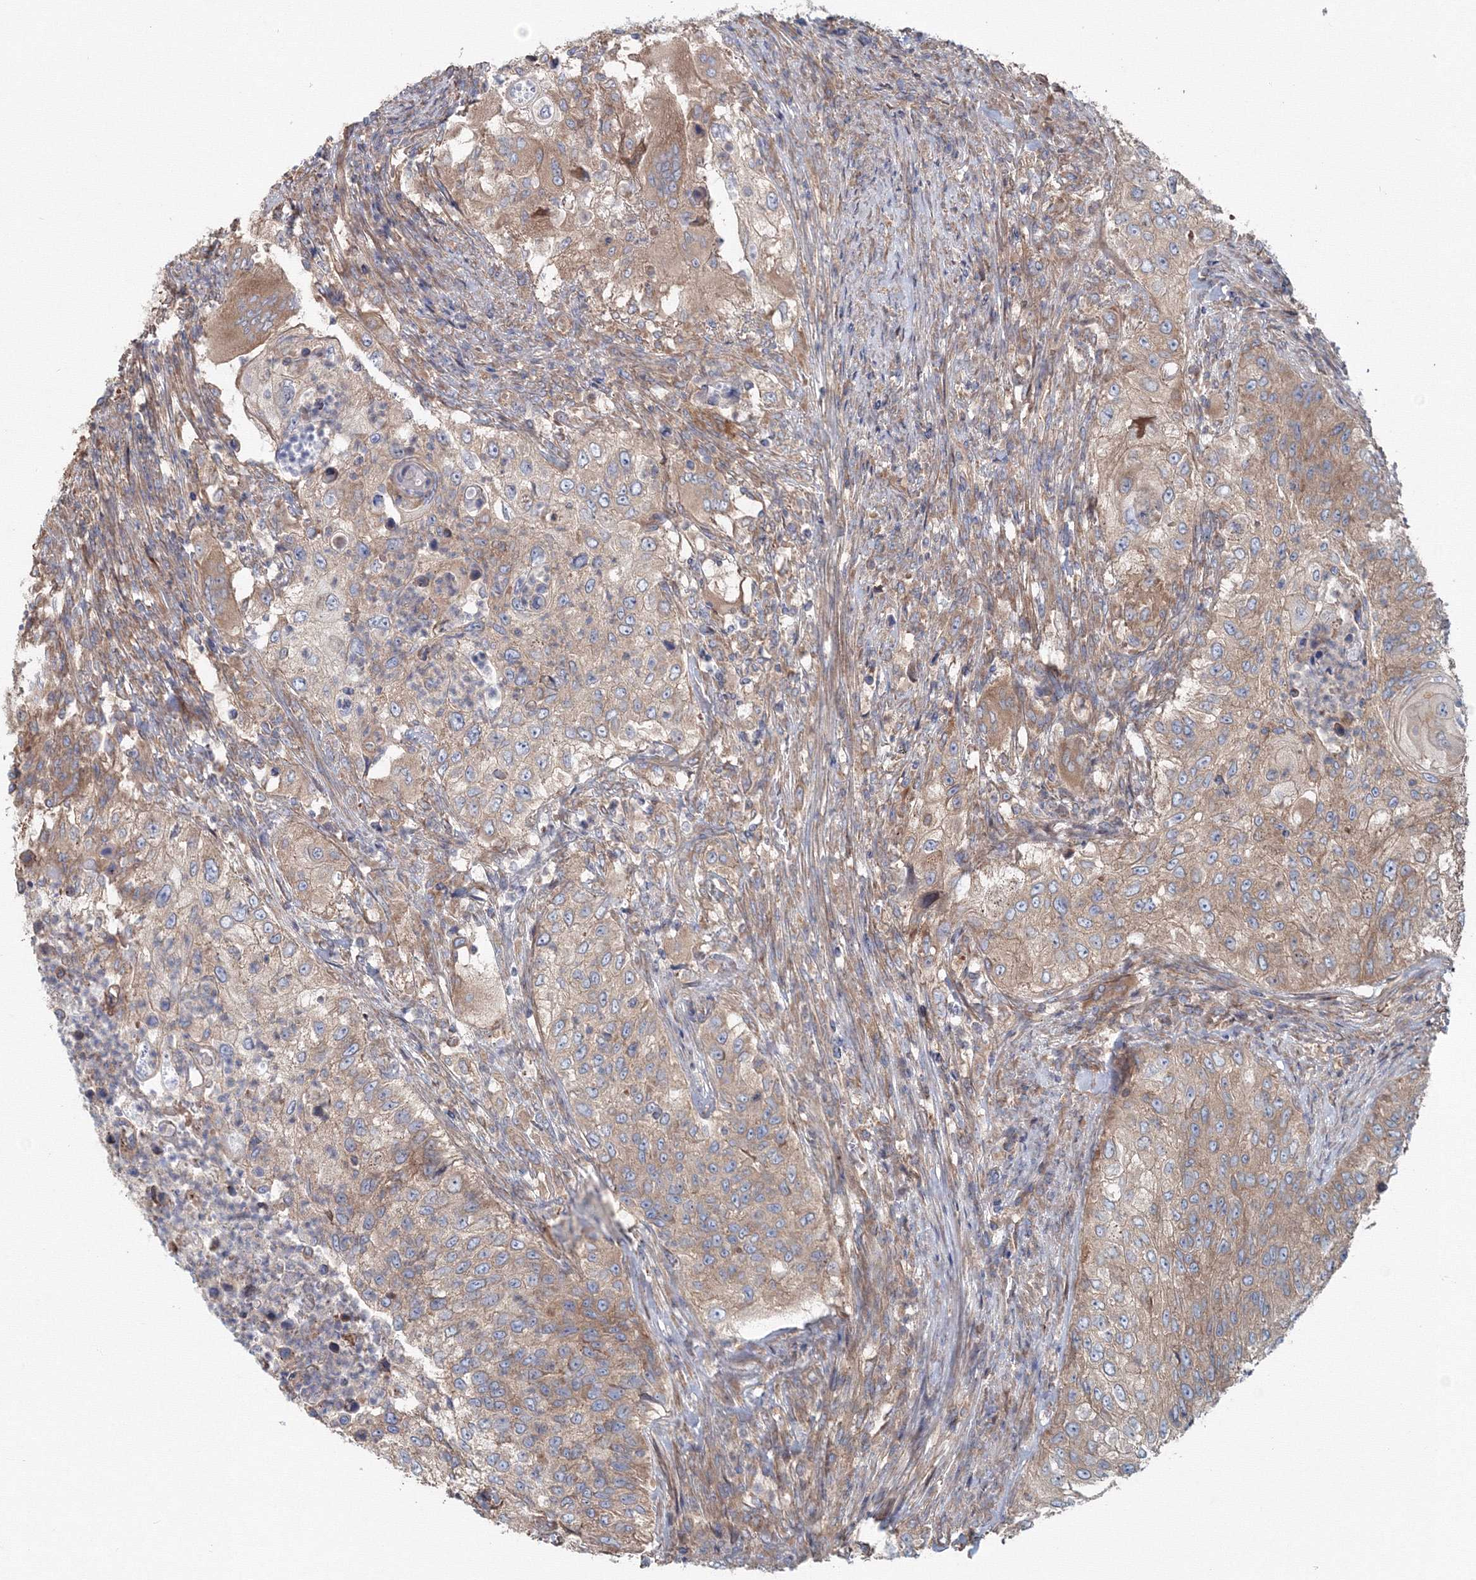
{"staining": {"intensity": "weak", "quantity": ">75%", "location": "cytoplasmic/membranous"}, "tissue": "urothelial cancer", "cell_type": "Tumor cells", "image_type": "cancer", "snomed": [{"axis": "morphology", "description": "Urothelial carcinoma, High grade"}, {"axis": "topography", "description": "Urinary bladder"}], "caption": "Immunohistochemistry of human urothelial carcinoma (high-grade) demonstrates low levels of weak cytoplasmic/membranous staining in about >75% of tumor cells.", "gene": "EXOC1", "patient": {"sex": "female", "age": 60}}